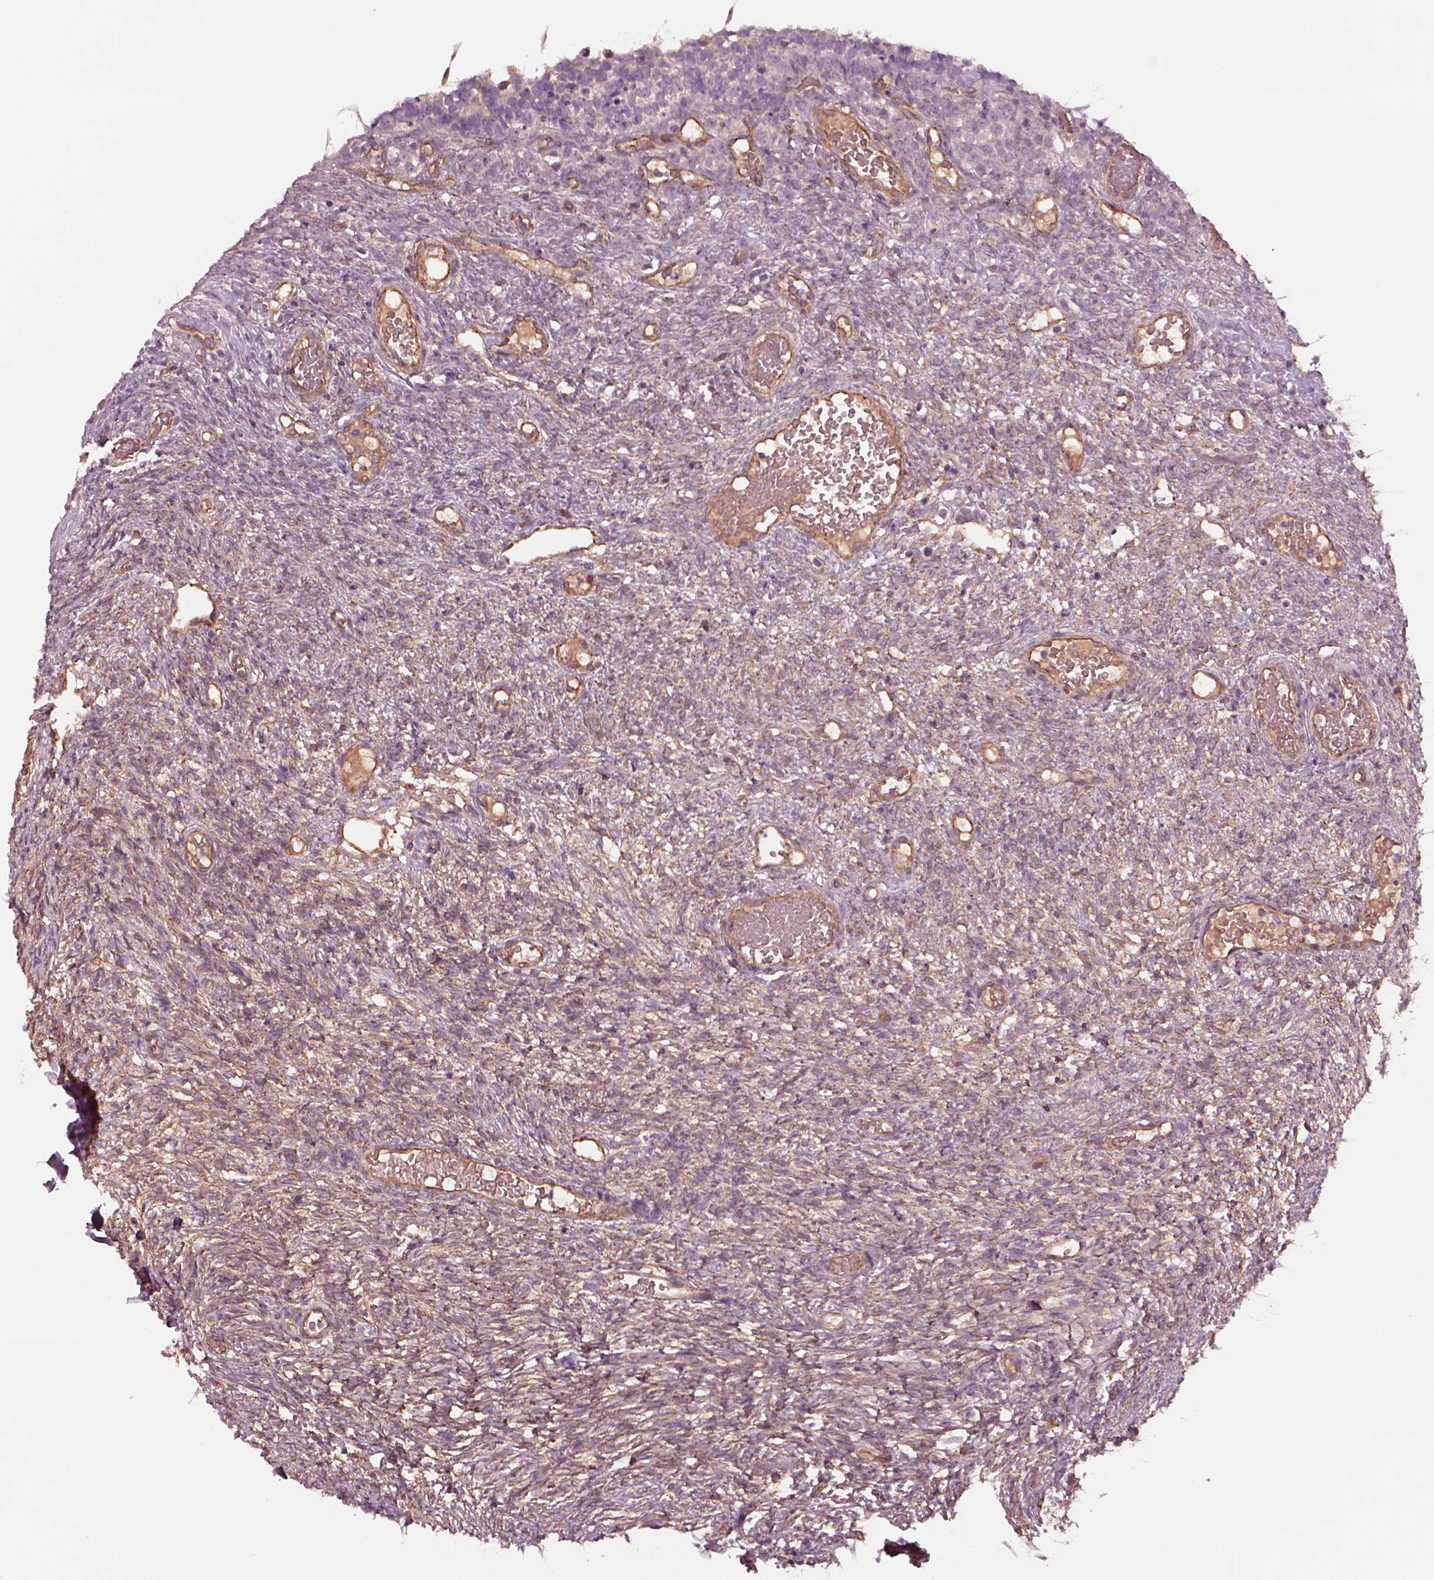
{"staining": {"intensity": "negative", "quantity": "none", "location": "none"}, "tissue": "ovary", "cell_type": "Follicle cells", "image_type": "normal", "snomed": [{"axis": "morphology", "description": "Normal tissue, NOS"}, {"axis": "topography", "description": "Ovary"}], "caption": "DAB (3,3'-diaminobenzidine) immunohistochemical staining of normal human ovary exhibits no significant staining in follicle cells. Nuclei are stained in blue.", "gene": "HTR1B", "patient": {"sex": "female", "age": 34}}